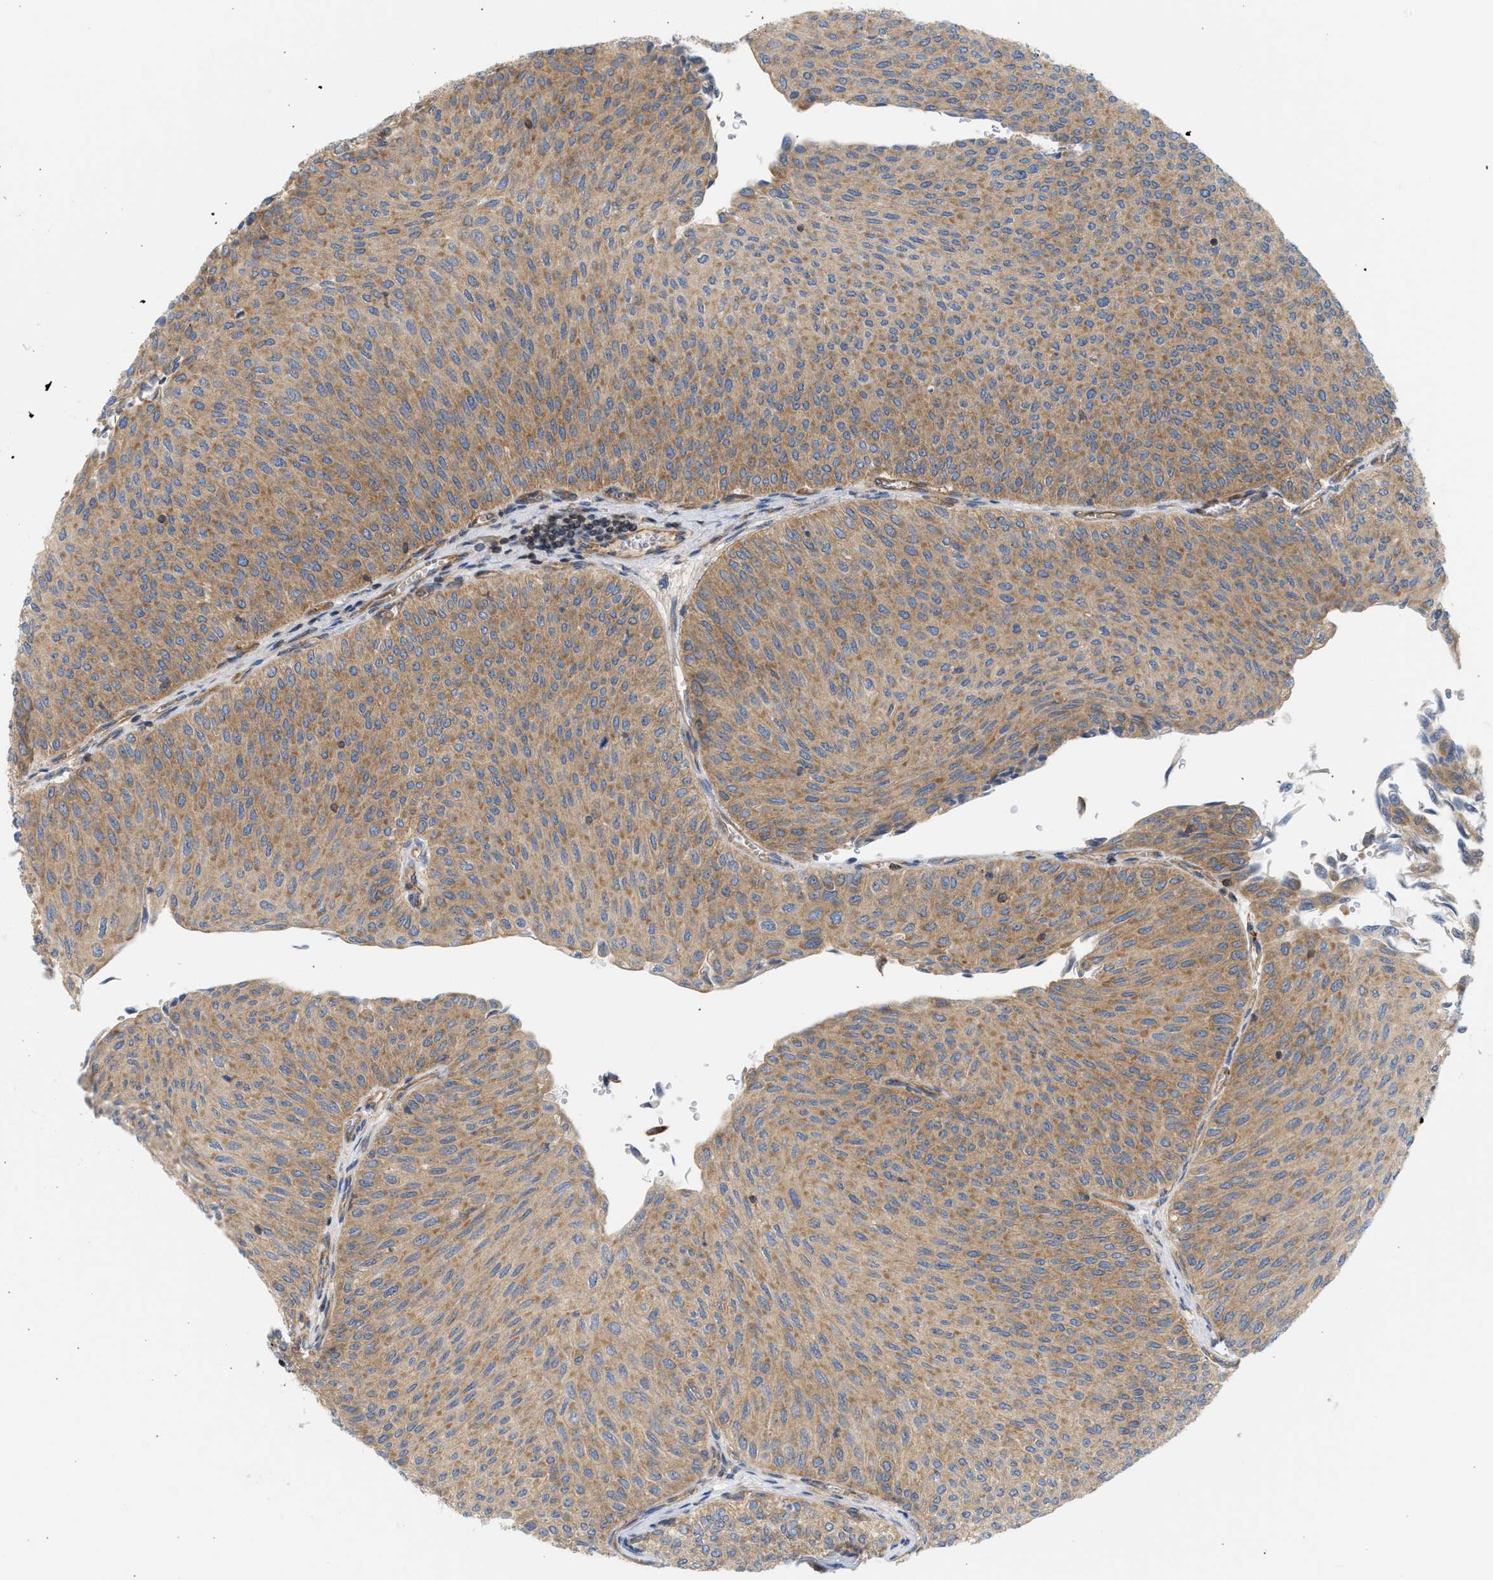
{"staining": {"intensity": "moderate", "quantity": ">75%", "location": "cytoplasmic/membranous"}, "tissue": "urothelial cancer", "cell_type": "Tumor cells", "image_type": "cancer", "snomed": [{"axis": "morphology", "description": "Urothelial carcinoma, Low grade"}, {"axis": "topography", "description": "Urinary bladder"}], "caption": "Protein expression analysis of urothelial cancer shows moderate cytoplasmic/membranous positivity in approximately >75% of tumor cells. Ihc stains the protein in brown and the nuclei are stained blue.", "gene": "STRN", "patient": {"sex": "male", "age": 78}}